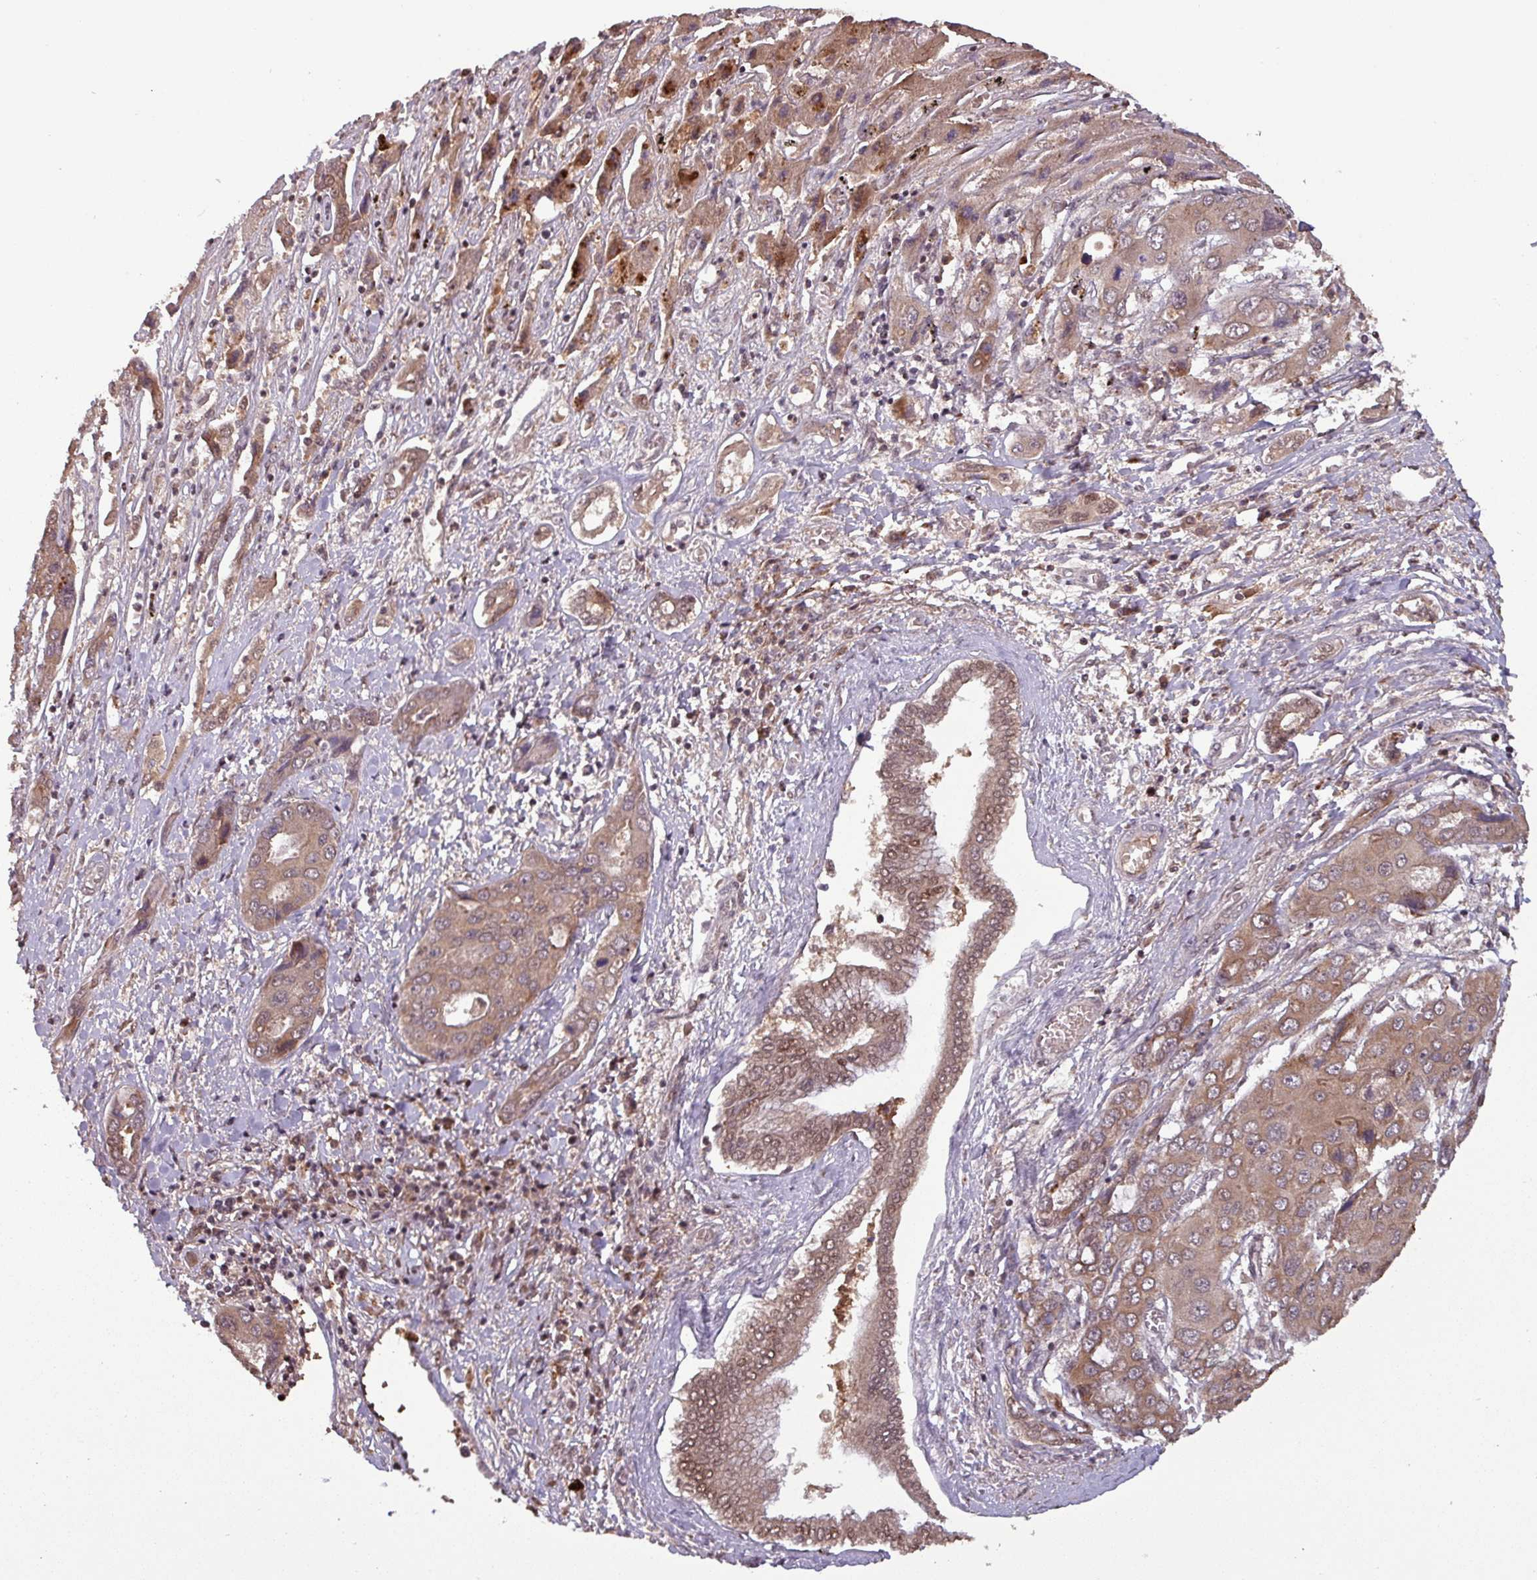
{"staining": {"intensity": "moderate", "quantity": ">75%", "location": "cytoplasmic/membranous,nuclear"}, "tissue": "liver cancer", "cell_type": "Tumor cells", "image_type": "cancer", "snomed": [{"axis": "morphology", "description": "Cholangiocarcinoma"}, {"axis": "topography", "description": "Liver"}], "caption": "Protein staining of liver cancer tissue reveals moderate cytoplasmic/membranous and nuclear positivity in about >75% of tumor cells.", "gene": "NOB1", "patient": {"sex": "male", "age": 67}}